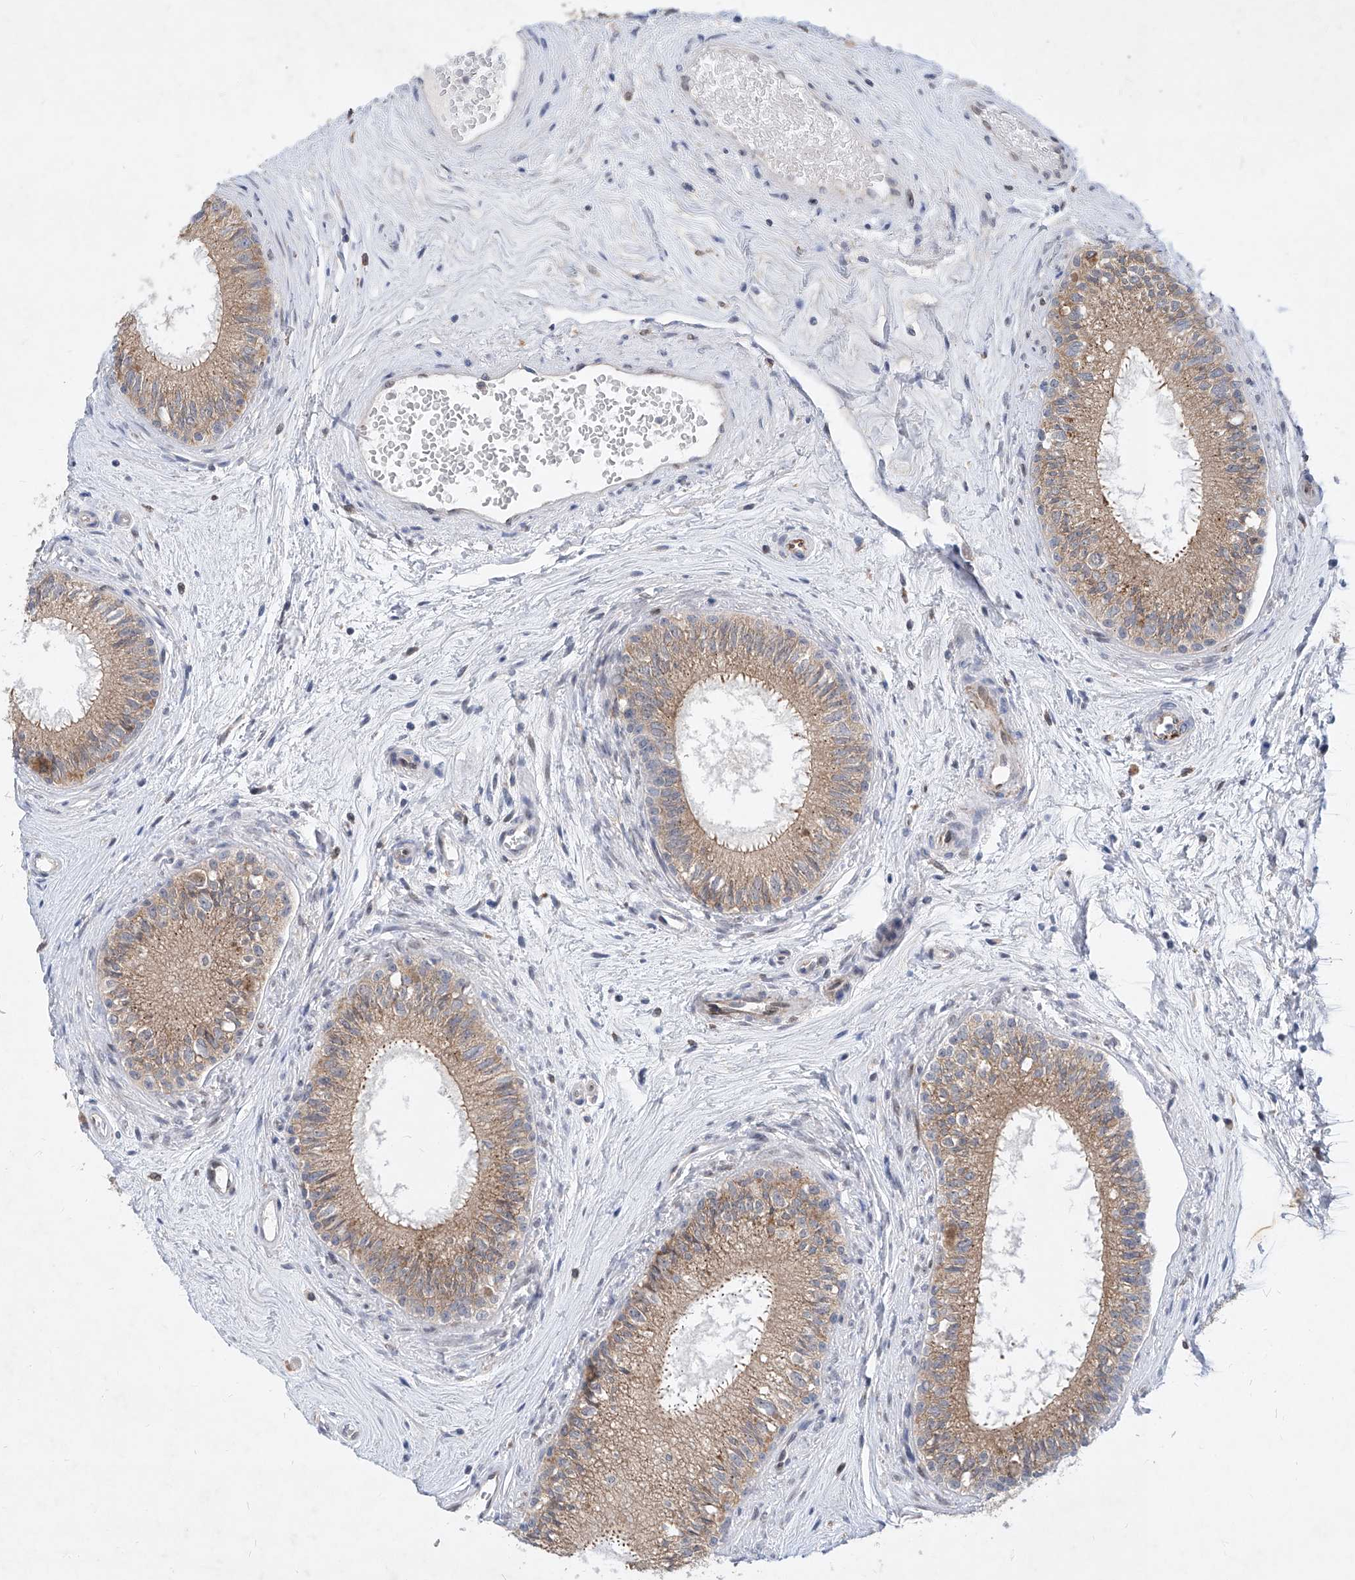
{"staining": {"intensity": "moderate", "quantity": ">75%", "location": "cytoplasmic/membranous"}, "tissue": "epididymis", "cell_type": "Glandular cells", "image_type": "normal", "snomed": [{"axis": "morphology", "description": "Normal tissue, NOS"}, {"axis": "topography", "description": "Epididymis"}], "caption": "Epididymis stained with DAB immunohistochemistry (IHC) exhibits medium levels of moderate cytoplasmic/membranous expression in about >75% of glandular cells.", "gene": "MX2", "patient": {"sex": "male", "age": 71}}